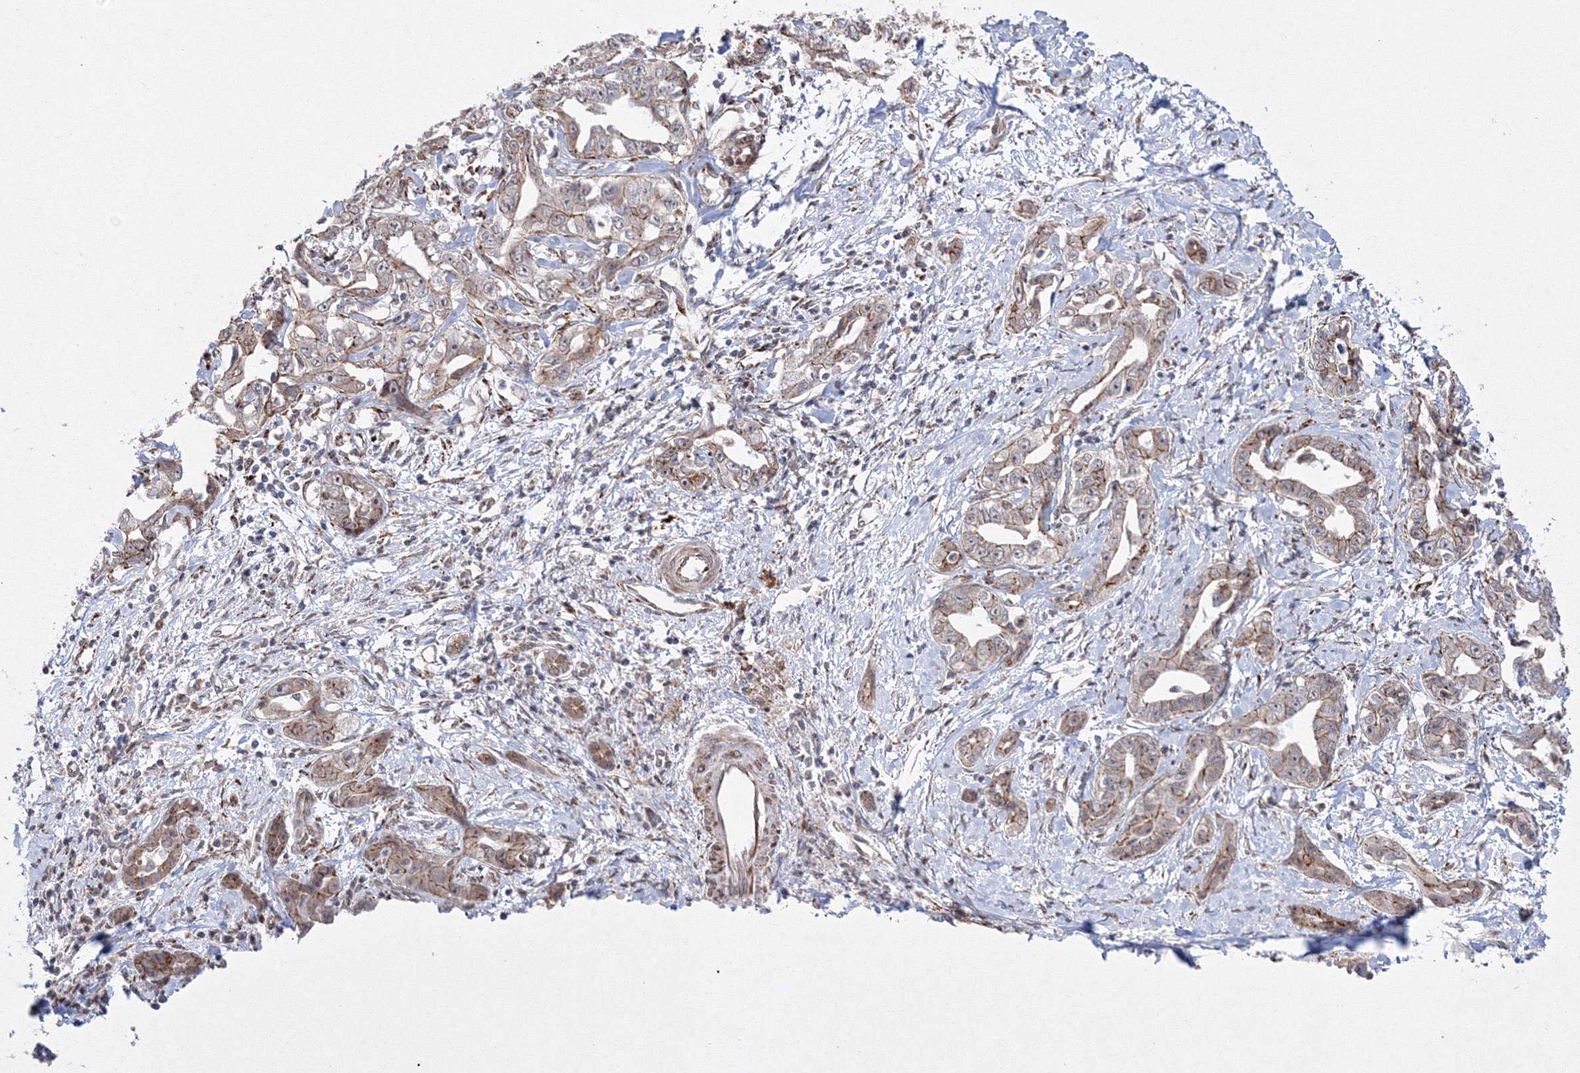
{"staining": {"intensity": "moderate", "quantity": "<25%", "location": "cytoplasmic/membranous"}, "tissue": "liver cancer", "cell_type": "Tumor cells", "image_type": "cancer", "snomed": [{"axis": "morphology", "description": "Cholangiocarcinoma"}, {"axis": "topography", "description": "Liver"}], "caption": "Human cholangiocarcinoma (liver) stained with a protein marker shows moderate staining in tumor cells.", "gene": "EFCAB12", "patient": {"sex": "male", "age": 59}}